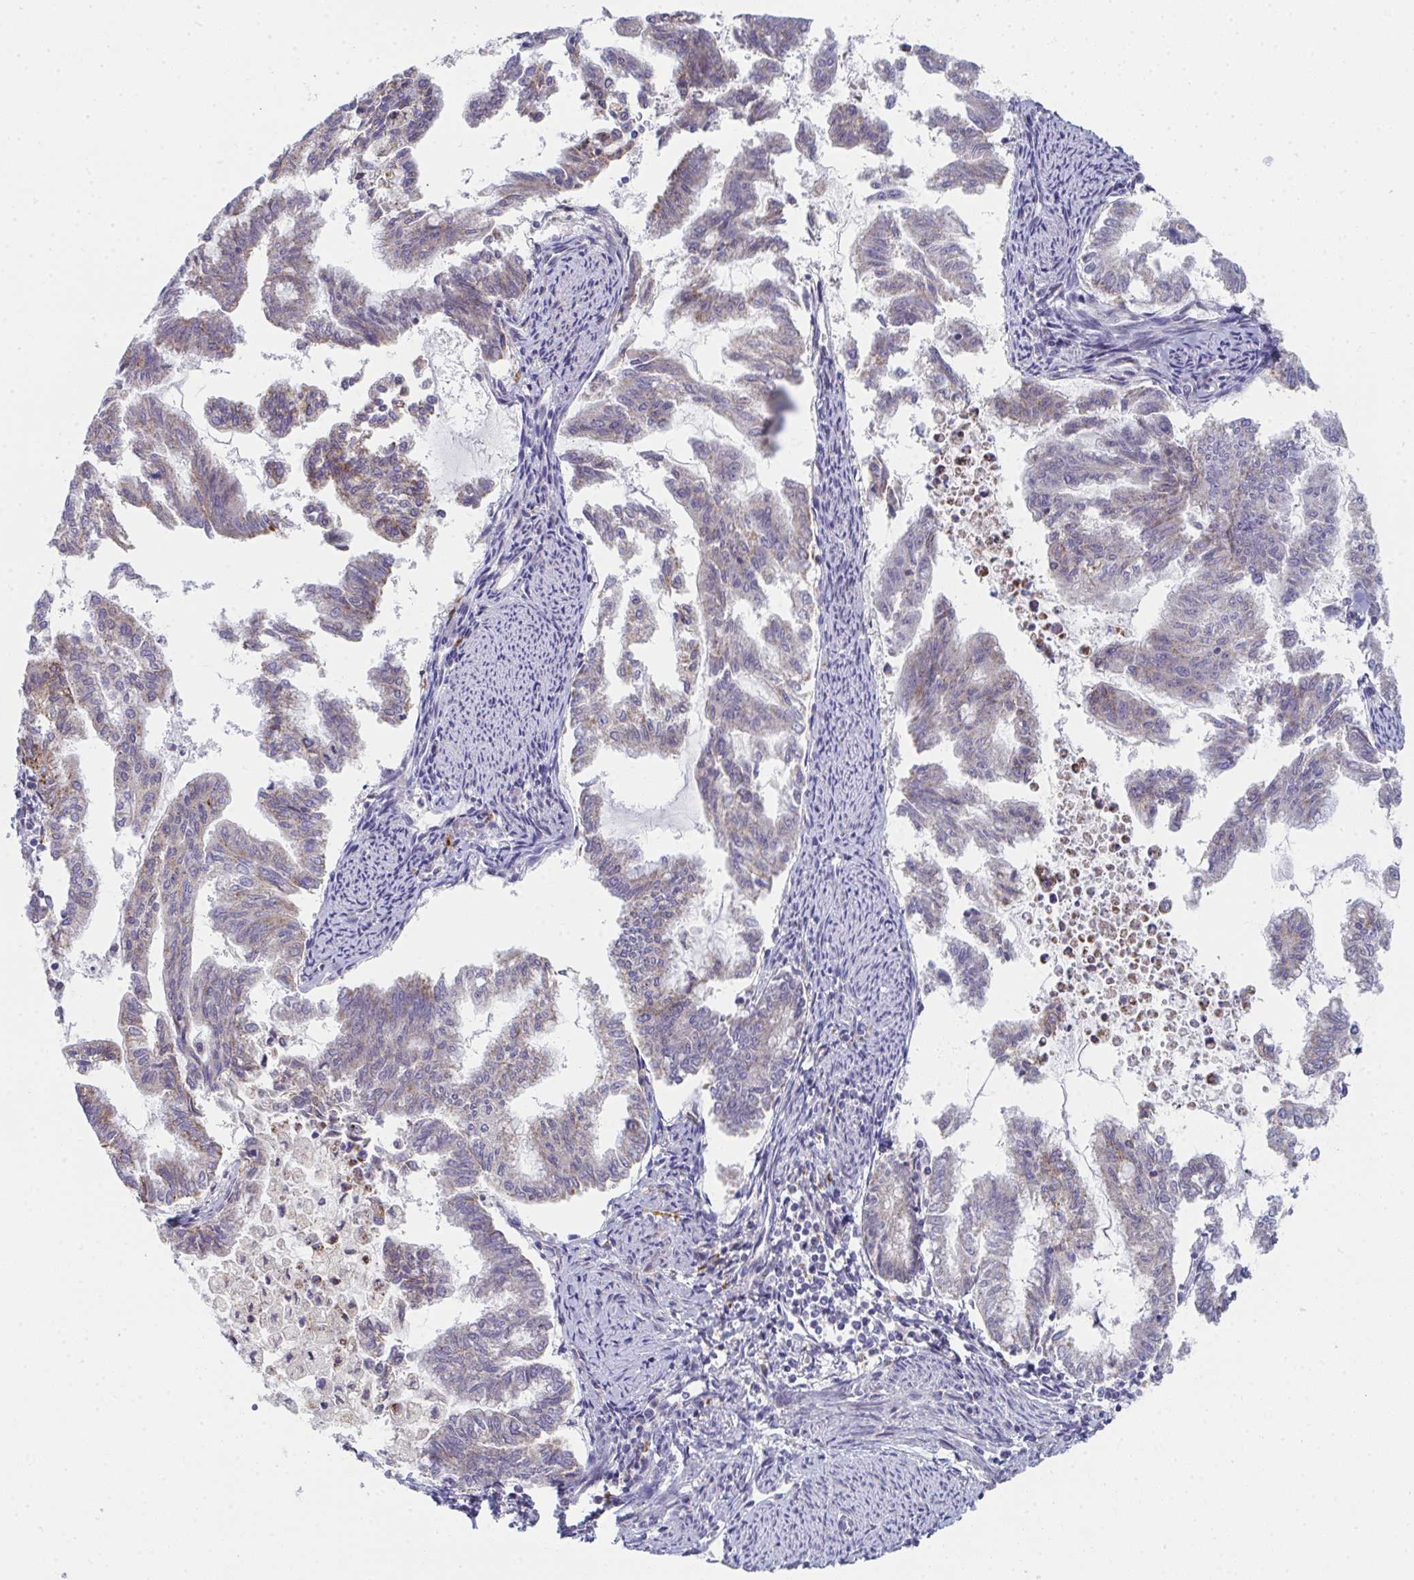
{"staining": {"intensity": "moderate", "quantity": "<25%", "location": "cytoplasmic/membranous"}, "tissue": "endometrial cancer", "cell_type": "Tumor cells", "image_type": "cancer", "snomed": [{"axis": "morphology", "description": "Adenocarcinoma, NOS"}, {"axis": "topography", "description": "Endometrium"}], "caption": "Tumor cells show low levels of moderate cytoplasmic/membranous positivity in approximately <25% of cells in human adenocarcinoma (endometrial).", "gene": "VWDE", "patient": {"sex": "female", "age": 79}}